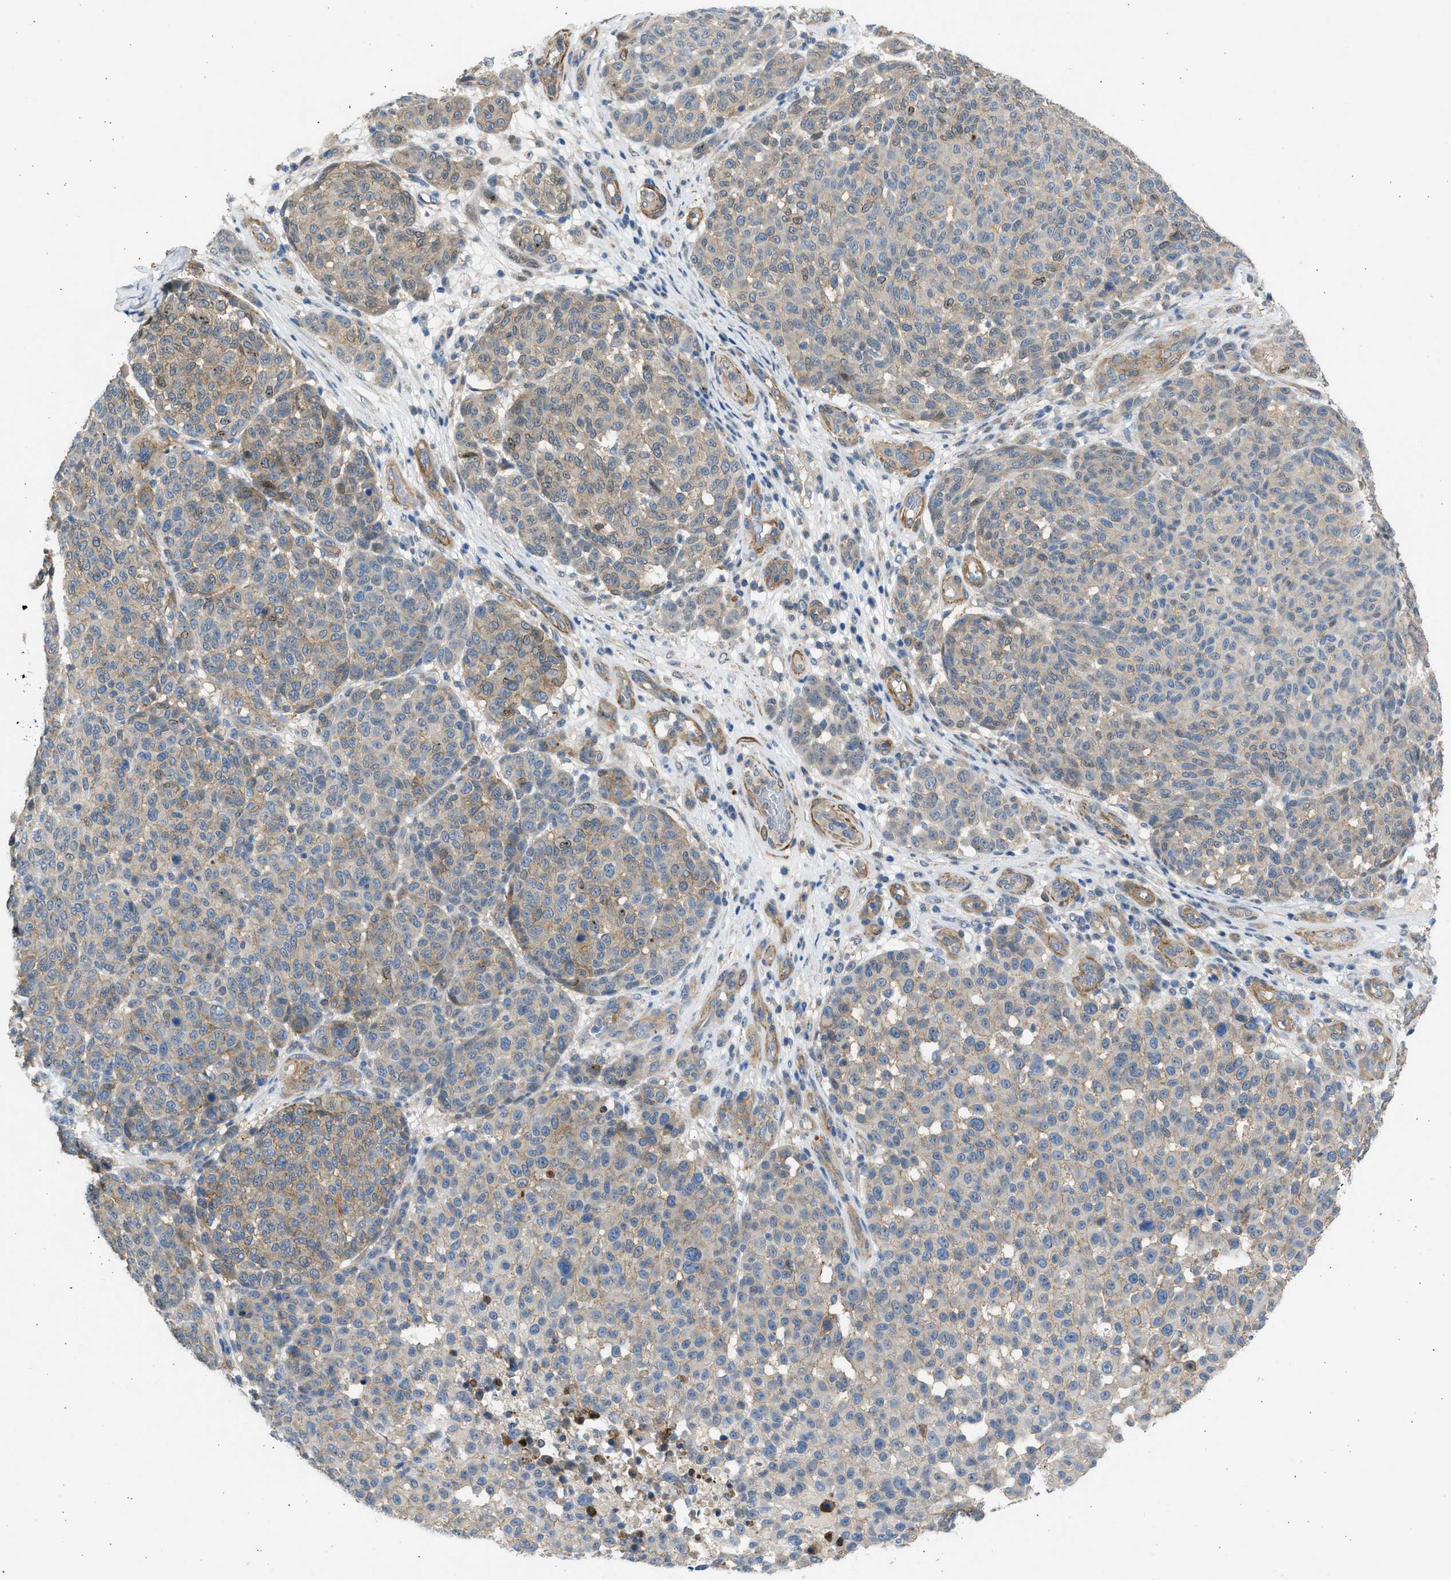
{"staining": {"intensity": "moderate", "quantity": "<25%", "location": "cytoplasmic/membranous"}, "tissue": "melanoma", "cell_type": "Tumor cells", "image_type": "cancer", "snomed": [{"axis": "morphology", "description": "Malignant melanoma, NOS"}, {"axis": "topography", "description": "Skin"}], "caption": "IHC of melanoma exhibits low levels of moderate cytoplasmic/membranous staining in about <25% of tumor cells. (IHC, brightfield microscopy, high magnification).", "gene": "PCNX3", "patient": {"sex": "male", "age": 59}}